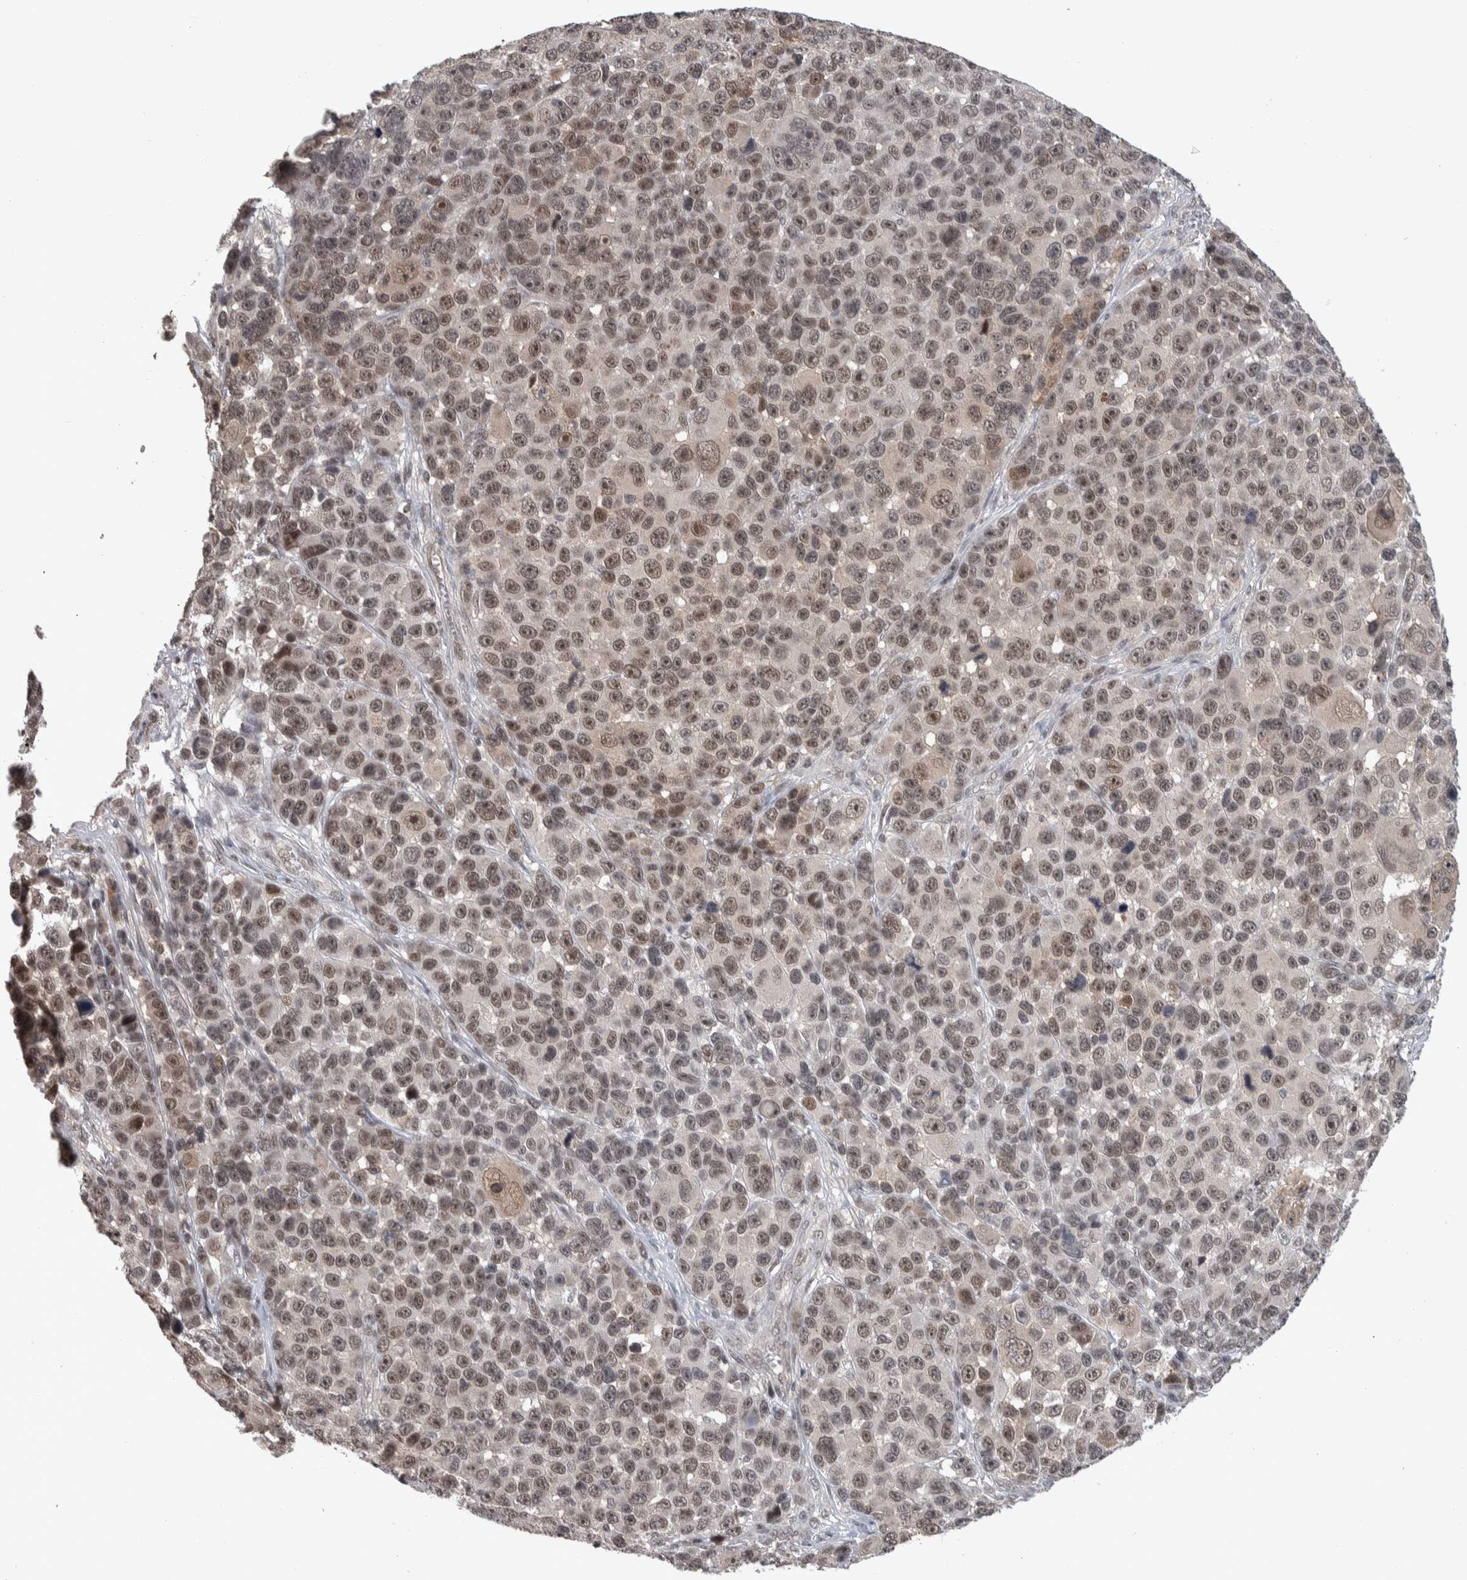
{"staining": {"intensity": "moderate", "quantity": ">75%", "location": "nuclear"}, "tissue": "melanoma", "cell_type": "Tumor cells", "image_type": "cancer", "snomed": [{"axis": "morphology", "description": "Malignant melanoma, NOS"}, {"axis": "topography", "description": "Skin"}], "caption": "Moderate nuclear staining is seen in about >75% of tumor cells in melanoma.", "gene": "ZSCAN21", "patient": {"sex": "male", "age": 53}}